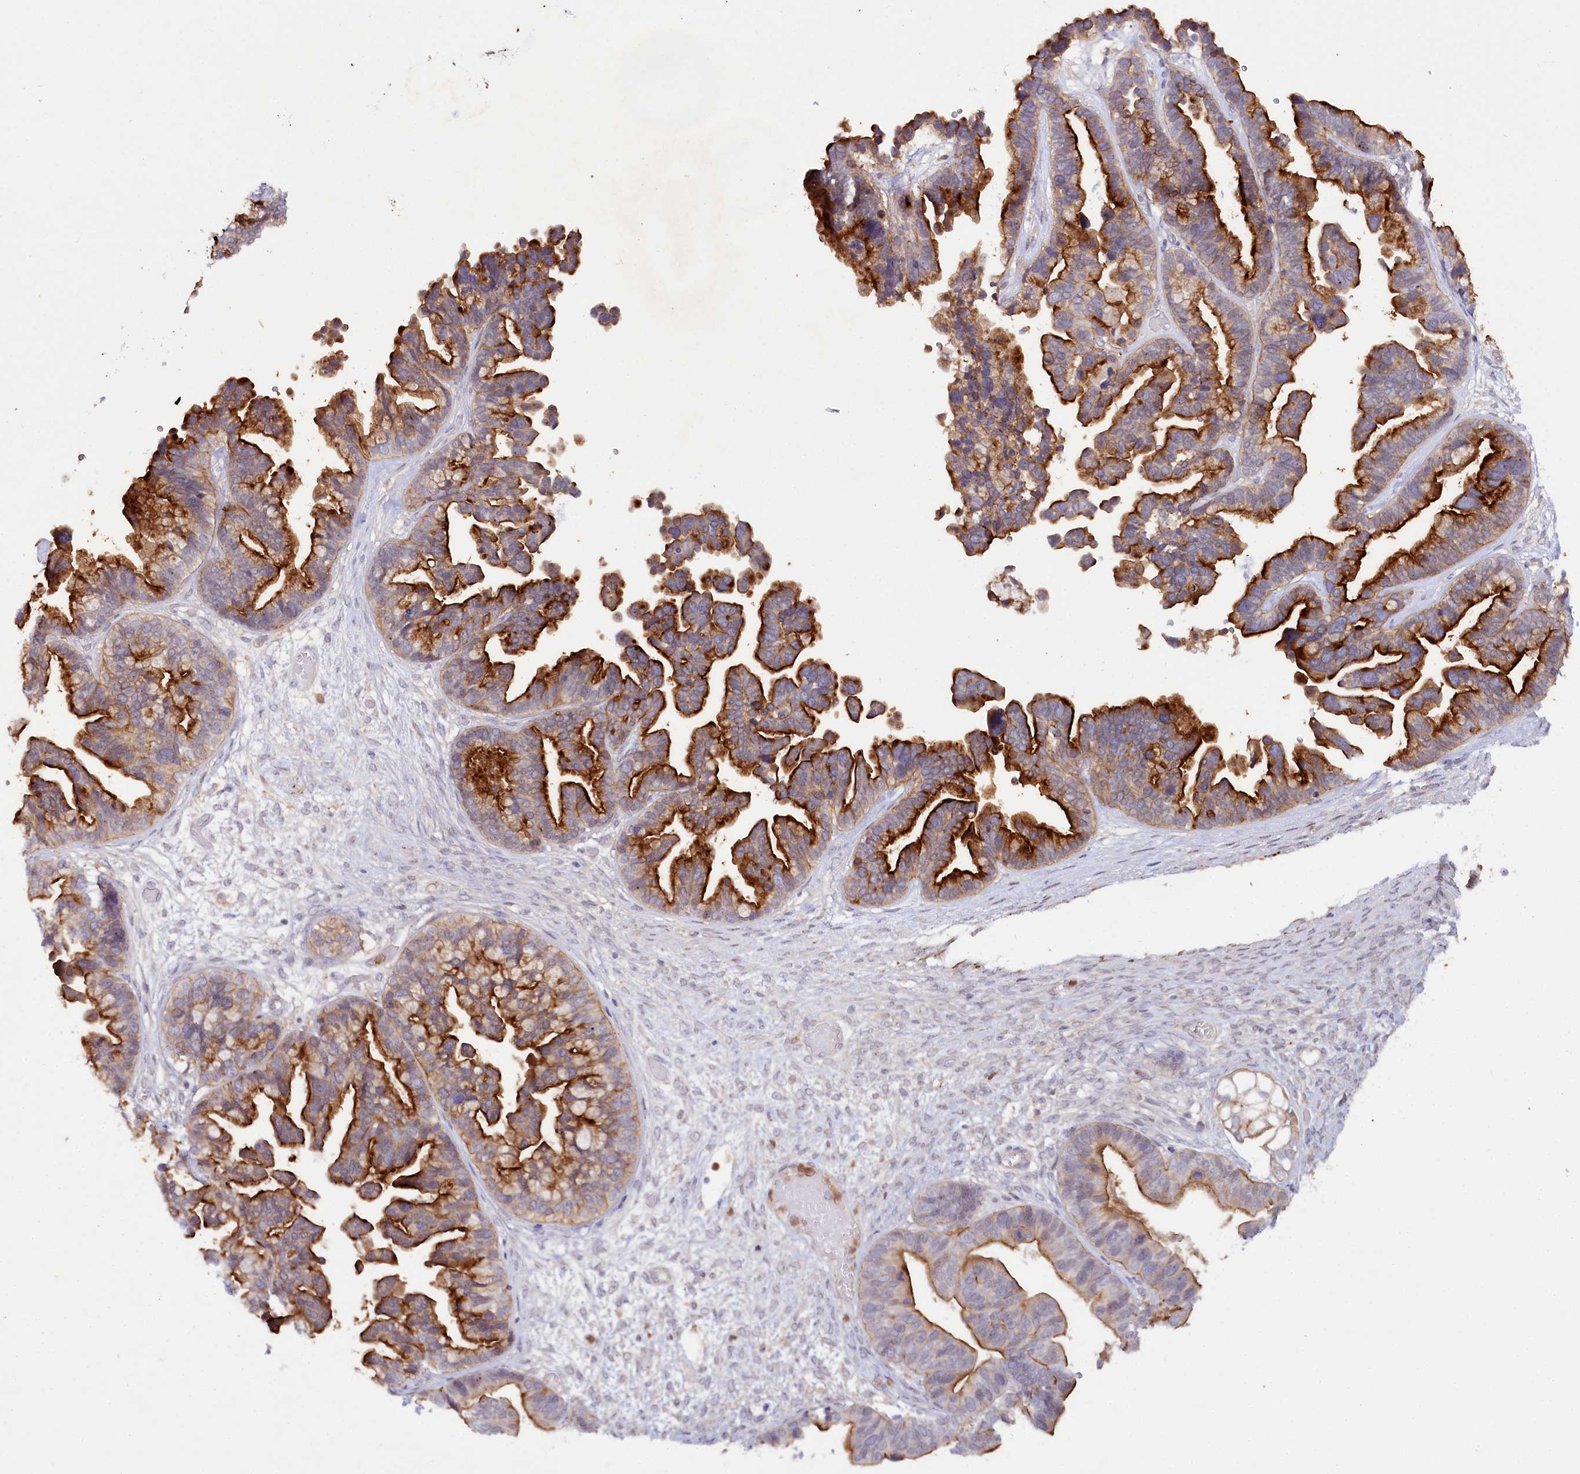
{"staining": {"intensity": "strong", "quantity": "25%-75%", "location": "cytoplasmic/membranous"}, "tissue": "ovarian cancer", "cell_type": "Tumor cells", "image_type": "cancer", "snomed": [{"axis": "morphology", "description": "Cystadenocarcinoma, serous, NOS"}, {"axis": "topography", "description": "Ovary"}], "caption": "Strong cytoplasmic/membranous positivity is seen in about 25%-75% of tumor cells in ovarian serous cystadenocarcinoma.", "gene": "ALDH3B1", "patient": {"sex": "female", "age": 56}}